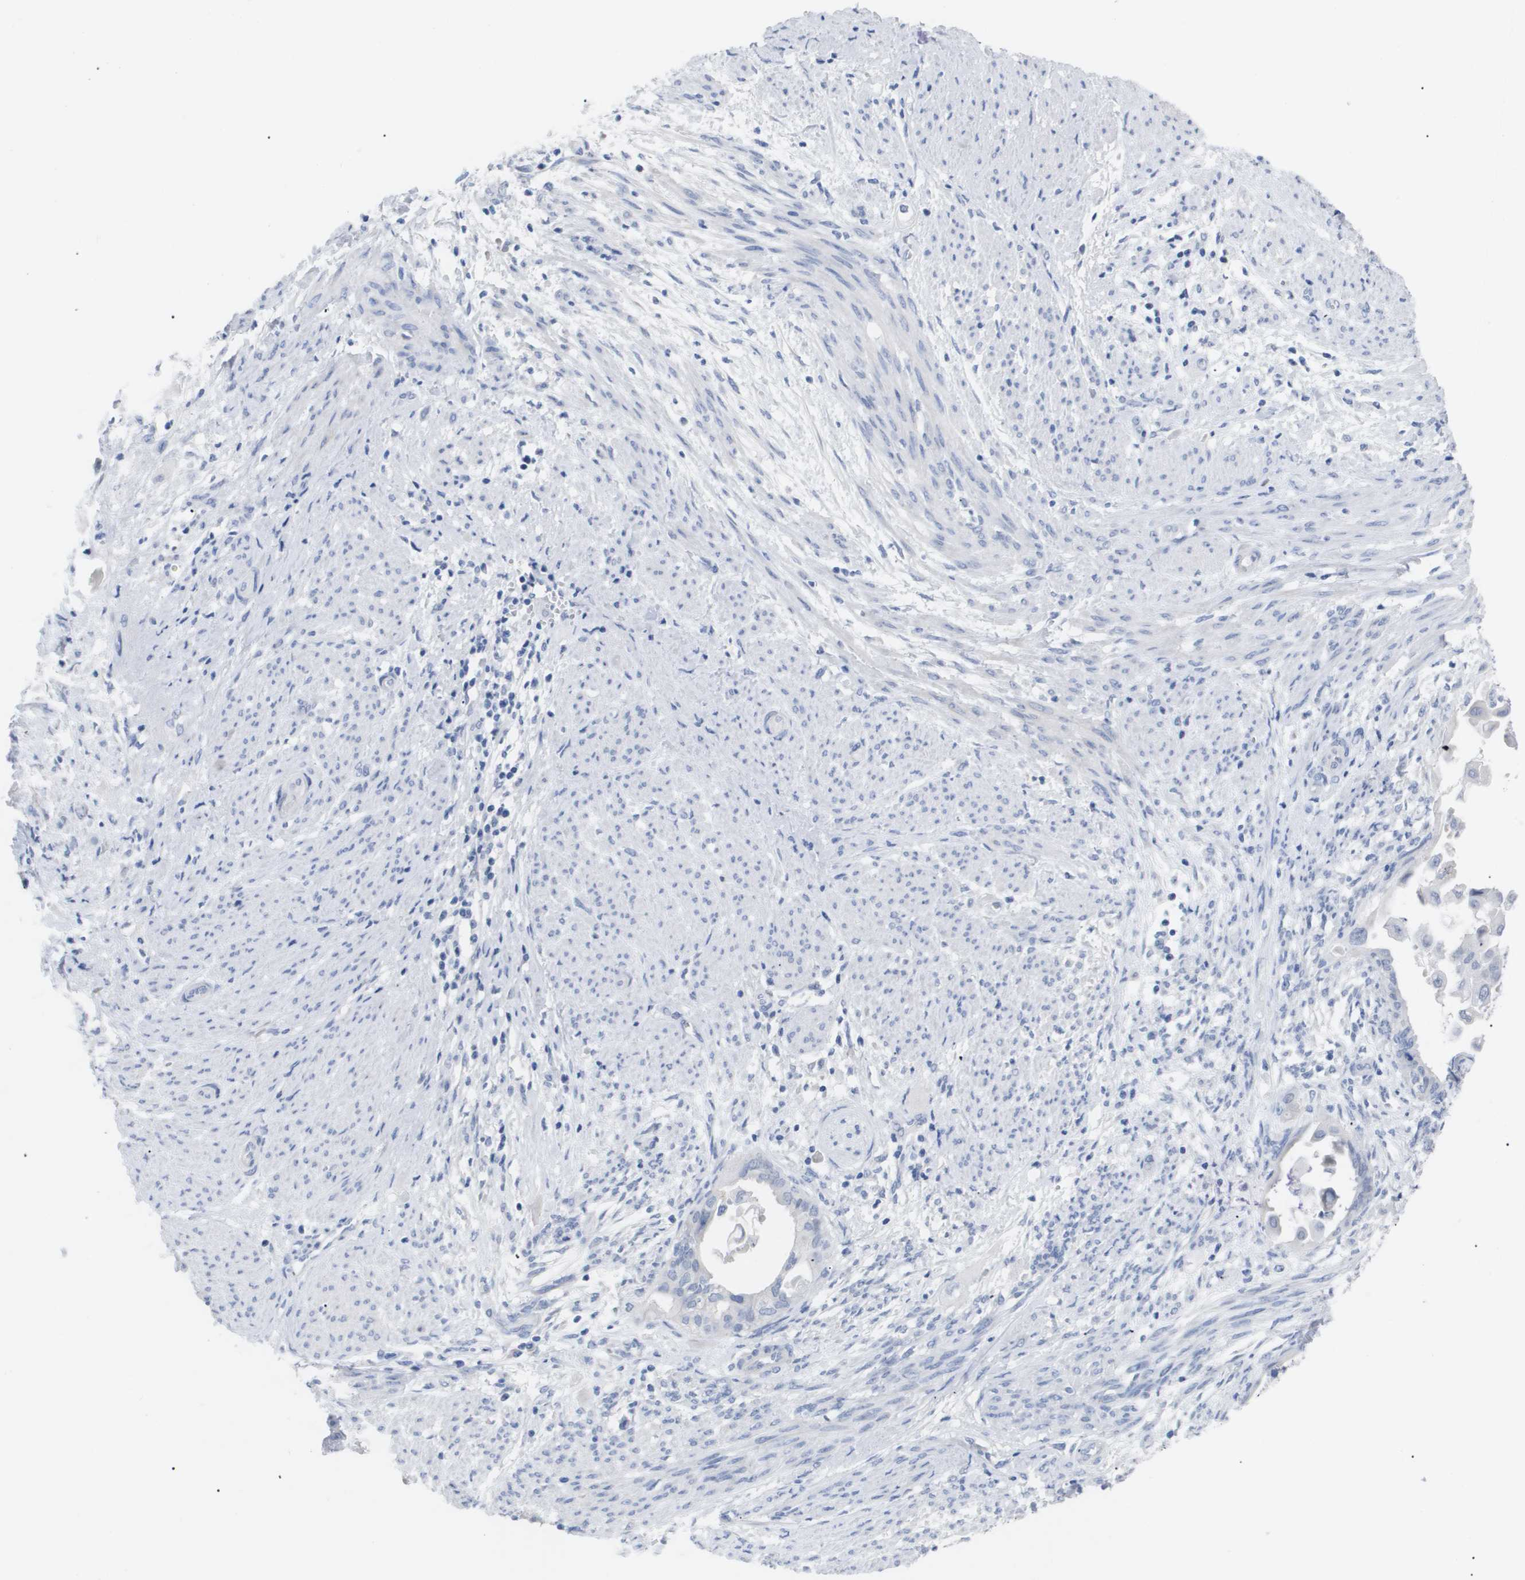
{"staining": {"intensity": "negative", "quantity": "none", "location": "none"}, "tissue": "cervical cancer", "cell_type": "Tumor cells", "image_type": "cancer", "snomed": [{"axis": "morphology", "description": "Normal tissue, NOS"}, {"axis": "morphology", "description": "Adenocarcinoma, NOS"}, {"axis": "topography", "description": "Cervix"}, {"axis": "topography", "description": "Endometrium"}], "caption": "An image of cervical cancer (adenocarcinoma) stained for a protein shows no brown staining in tumor cells. (Brightfield microscopy of DAB immunohistochemistry at high magnification).", "gene": "CAV3", "patient": {"sex": "female", "age": 86}}